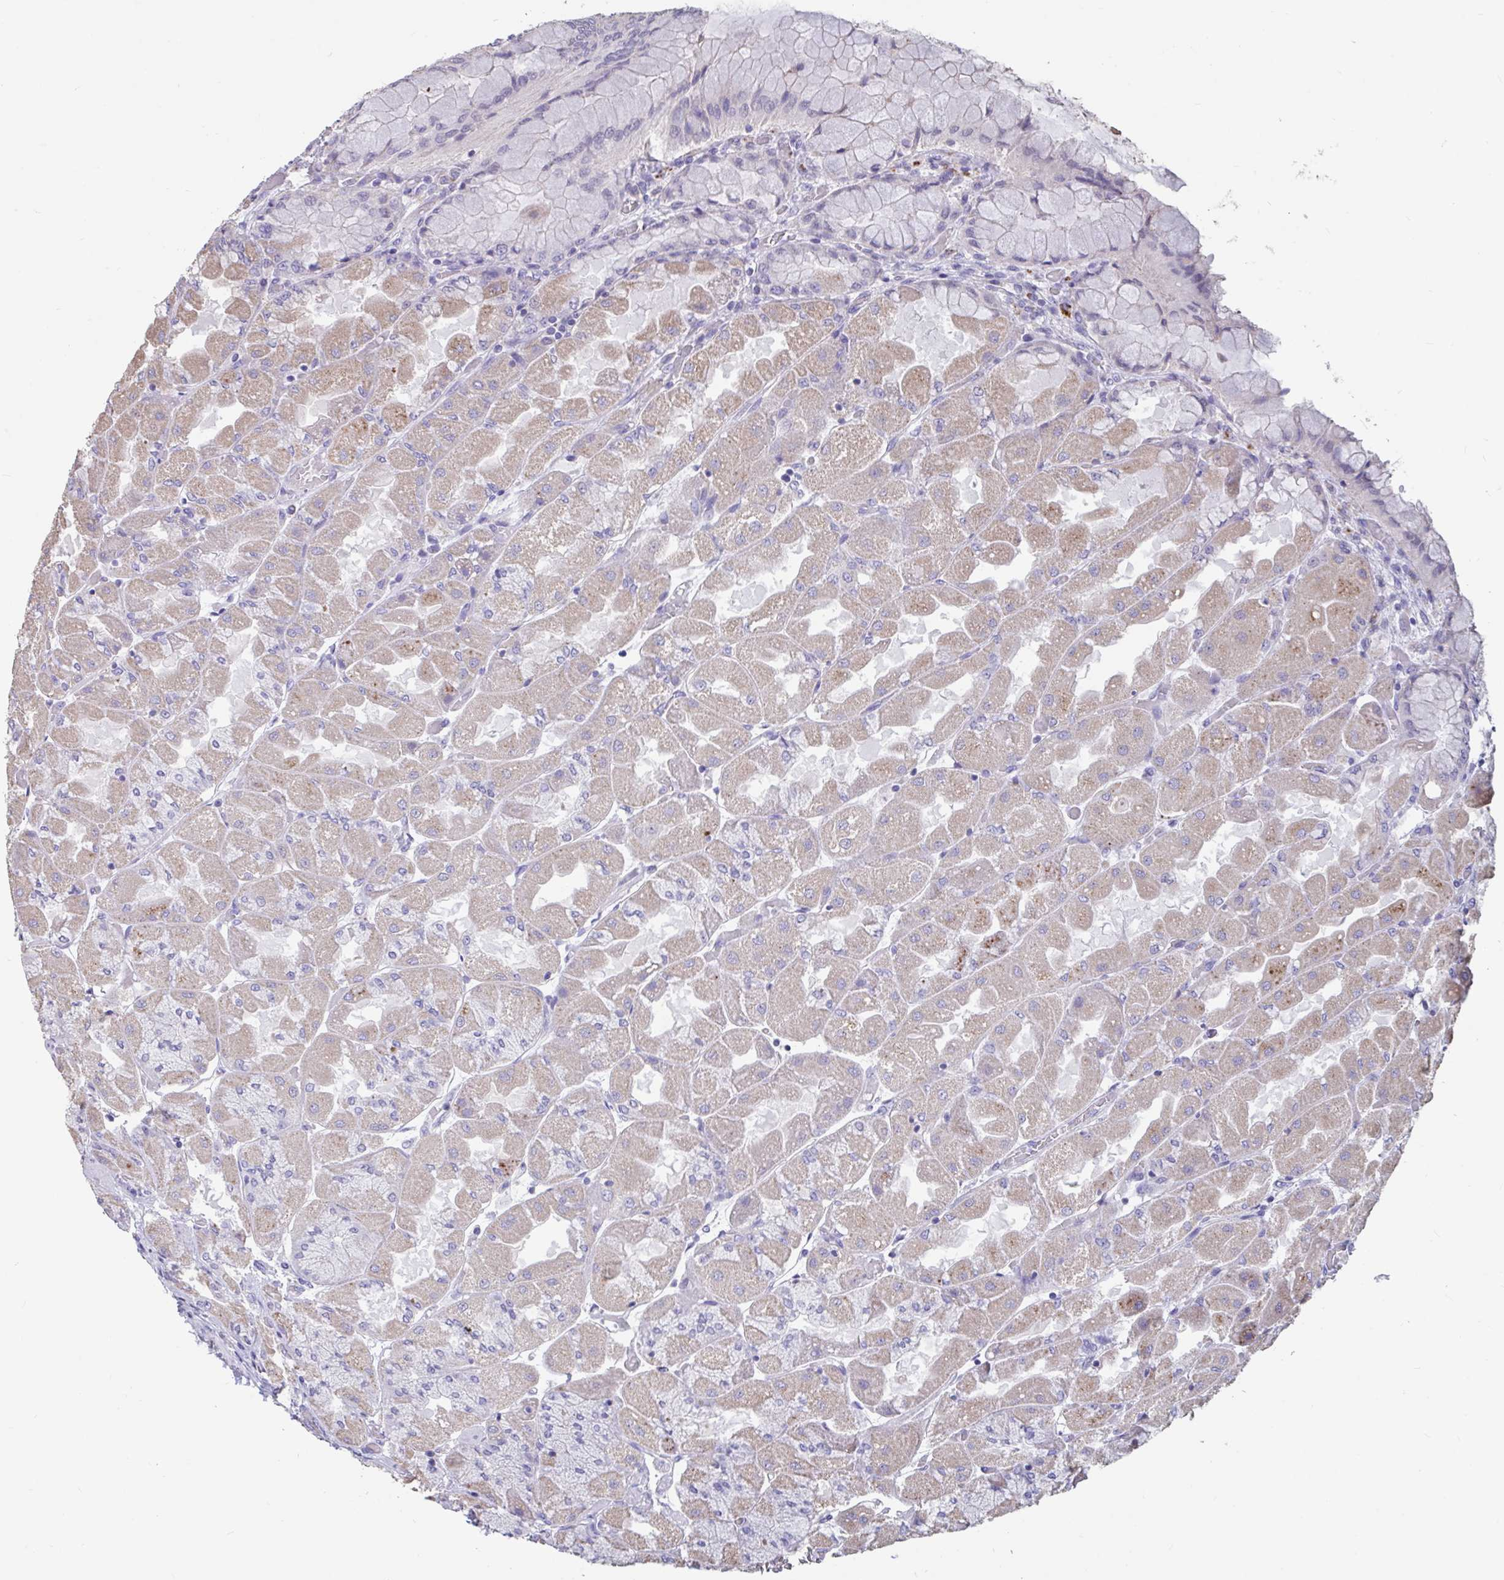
{"staining": {"intensity": "moderate", "quantity": "25%-75%", "location": "cytoplasmic/membranous"}, "tissue": "stomach", "cell_type": "Glandular cells", "image_type": "normal", "snomed": [{"axis": "morphology", "description": "Normal tissue, NOS"}, {"axis": "topography", "description": "Stomach"}], "caption": "A high-resolution photomicrograph shows IHC staining of benign stomach, which shows moderate cytoplasmic/membranous positivity in about 25%-75% of glandular cells.", "gene": "DDX39A", "patient": {"sex": "female", "age": 61}}